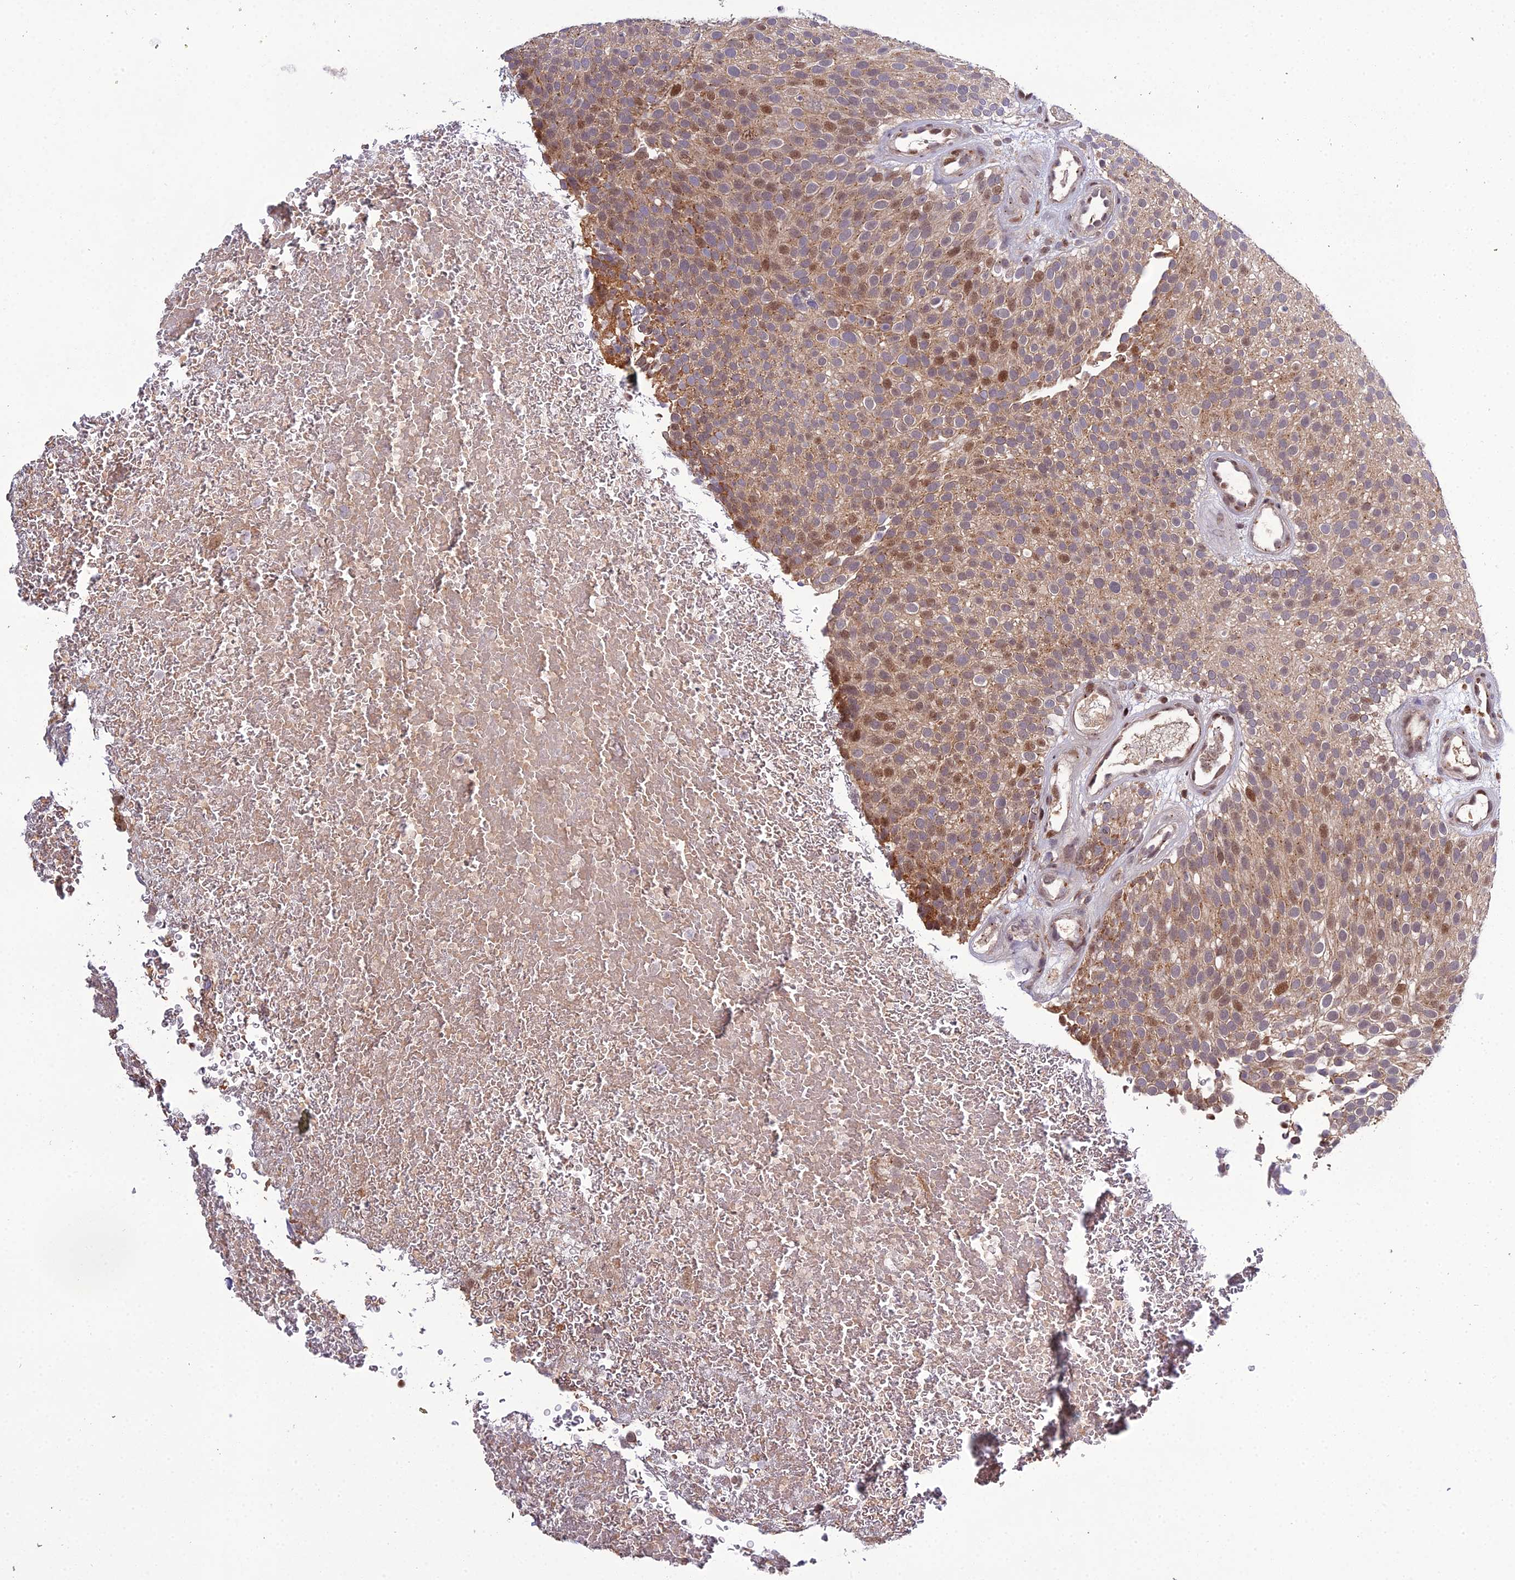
{"staining": {"intensity": "moderate", "quantity": "25%-75%", "location": "cytoplasmic/membranous,nuclear"}, "tissue": "urothelial cancer", "cell_type": "Tumor cells", "image_type": "cancer", "snomed": [{"axis": "morphology", "description": "Urothelial carcinoma, Low grade"}, {"axis": "topography", "description": "Urinary bladder"}], "caption": "Tumor cells demonstrate moderate cytoplasmic/membranous and nuclear positivity in about 25%-75% of cells in low-grade urothelial carcinoma.", "gene": "ARL2", "patient": {"sex": "male", "age": 78}}